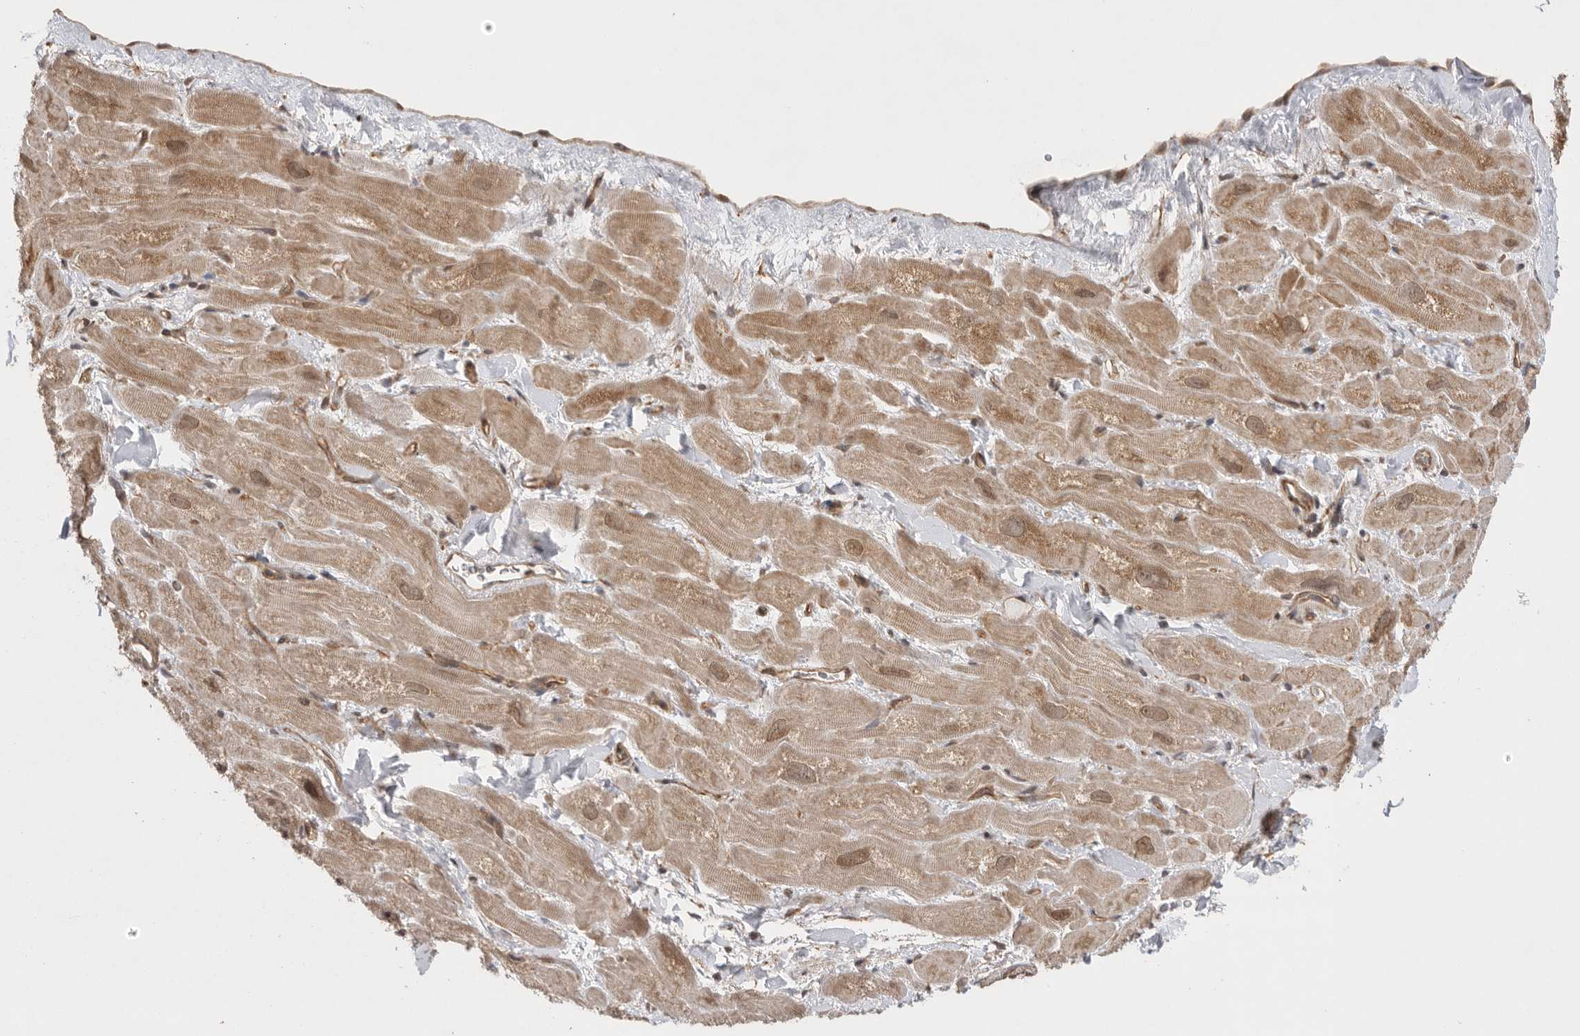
{"staining": {"intensity": "moderate", "quantity": ">75%", "location": "cytoplasmic/membranous,nuclear"}, "tissue": "heart muscle", "cell_type": "Cardiomyocytes", "image_type": "normal", "snomed": [{"axis": "morphology", "description": "Normal tissue, NOS"}, {"axis": "topography", "description": "Heart"}], "caption": "Protein staining of unremarkable heart muscle shows moderate cytoplasmic/membranous,nuclear staining in approximately >75% of cardiomyocytes. Using DAB (3,3'-diaminobenzidine) (brown) and hematoxylin (blue) stains, captured at high magnification using brightfield microscopy.", "gene": "VPS50", "patient": {"sex": "male", "age": 49}}